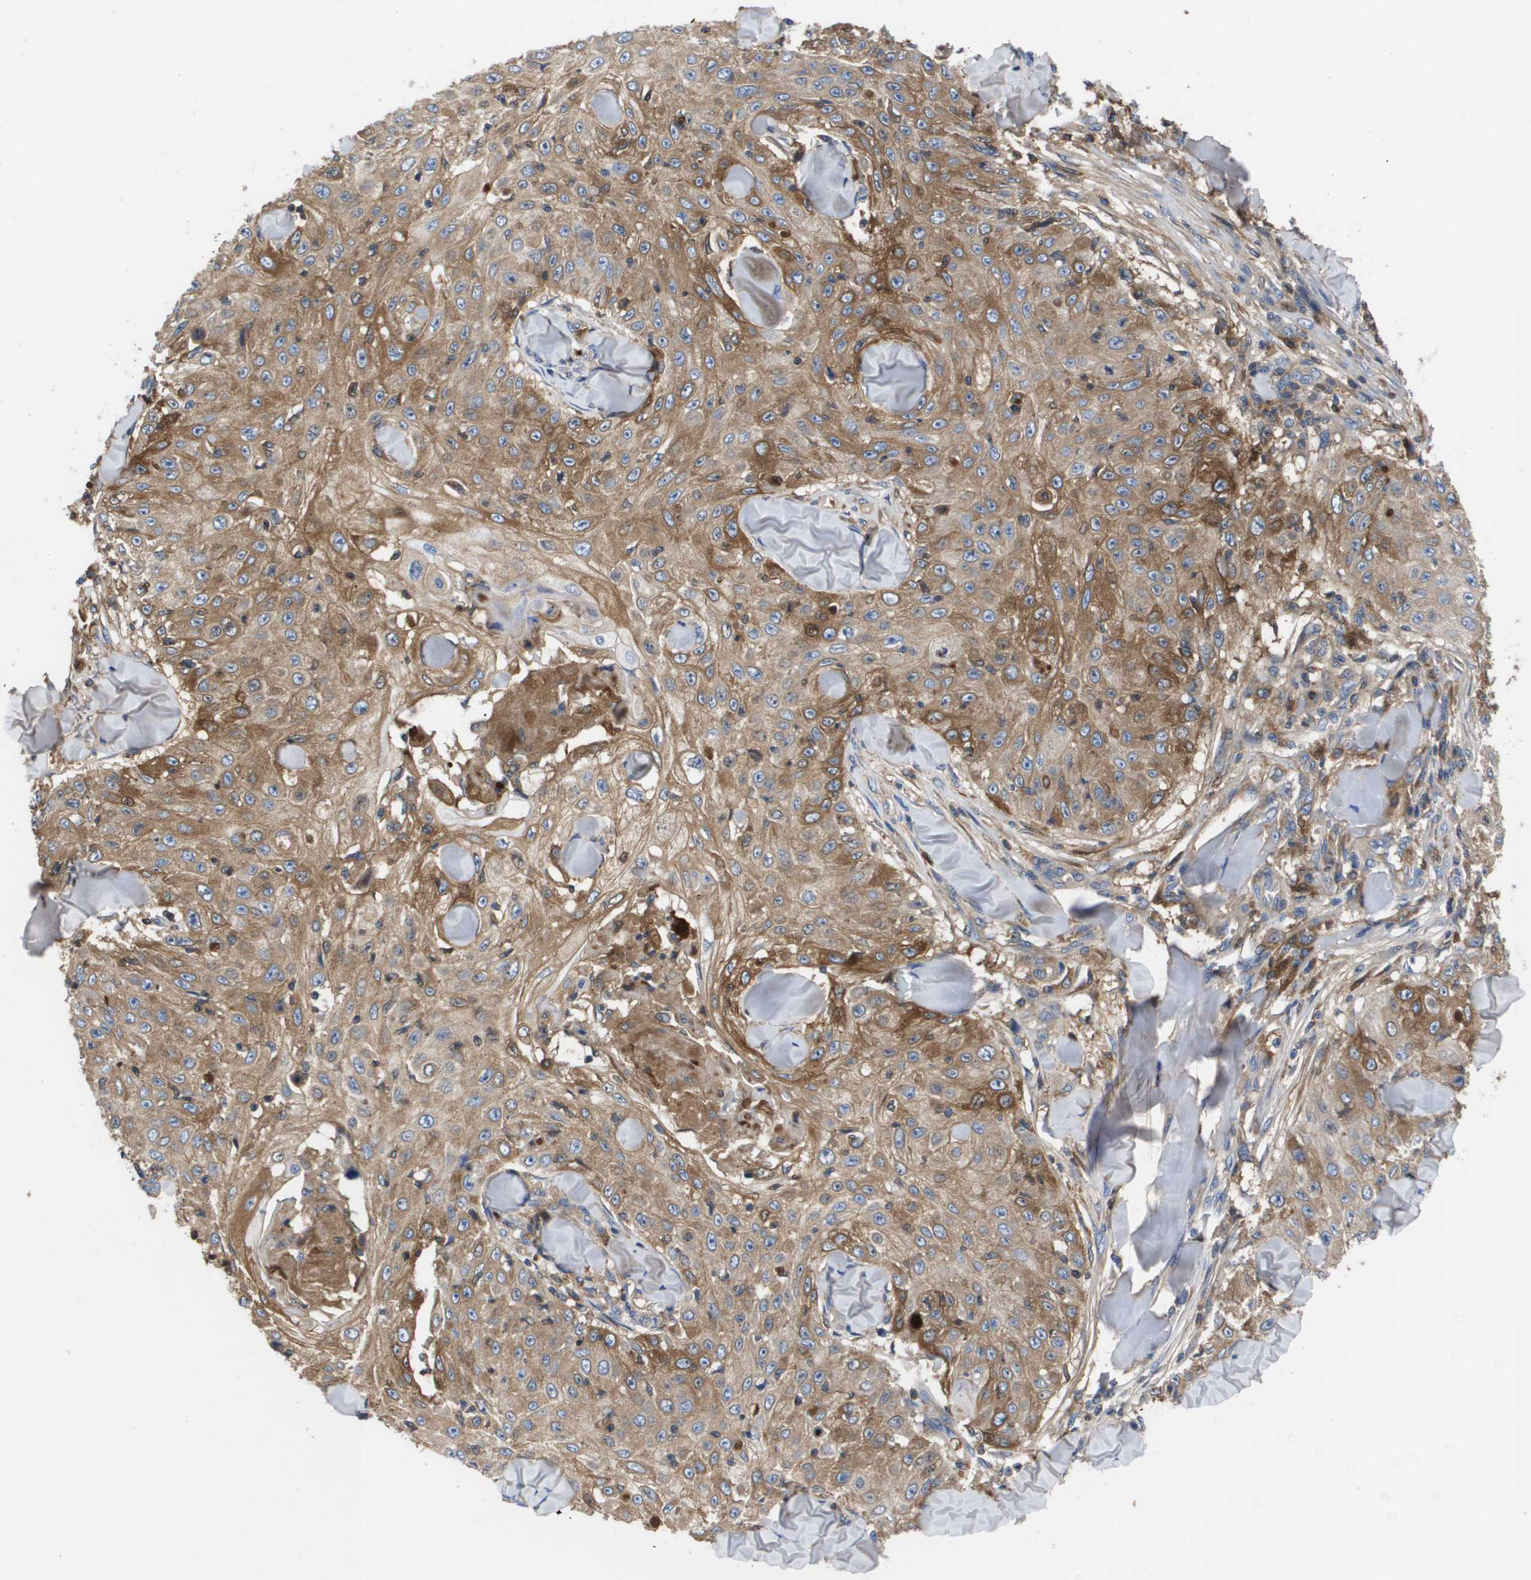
{"staining": {"intensity": "moderate", "quantity": ">75%", "location": "cytoplasmic/membranous"}, "tissue": "skin cancer", "cell_type": "Tumor cells", "image_type": "cancer", "snomed": [{"axis": "morphology", "description": "Squamous cell carcinoma, NOS"}, {"axis": "topography", "description": "Skin"}], "caption": "Moderate cytoplasmic/membranous staining is present in approximately >75% of tumor cells in skin cancer (squamous cell carcinoma). (Stains: DAB (3,3'-diaminobenzidine) in brown, nuclei in blue, Microscopy: brightfield microscopy at high magnification).", "gene": "SERPINA6", "patient": {"sex": "male", "age": 86}}